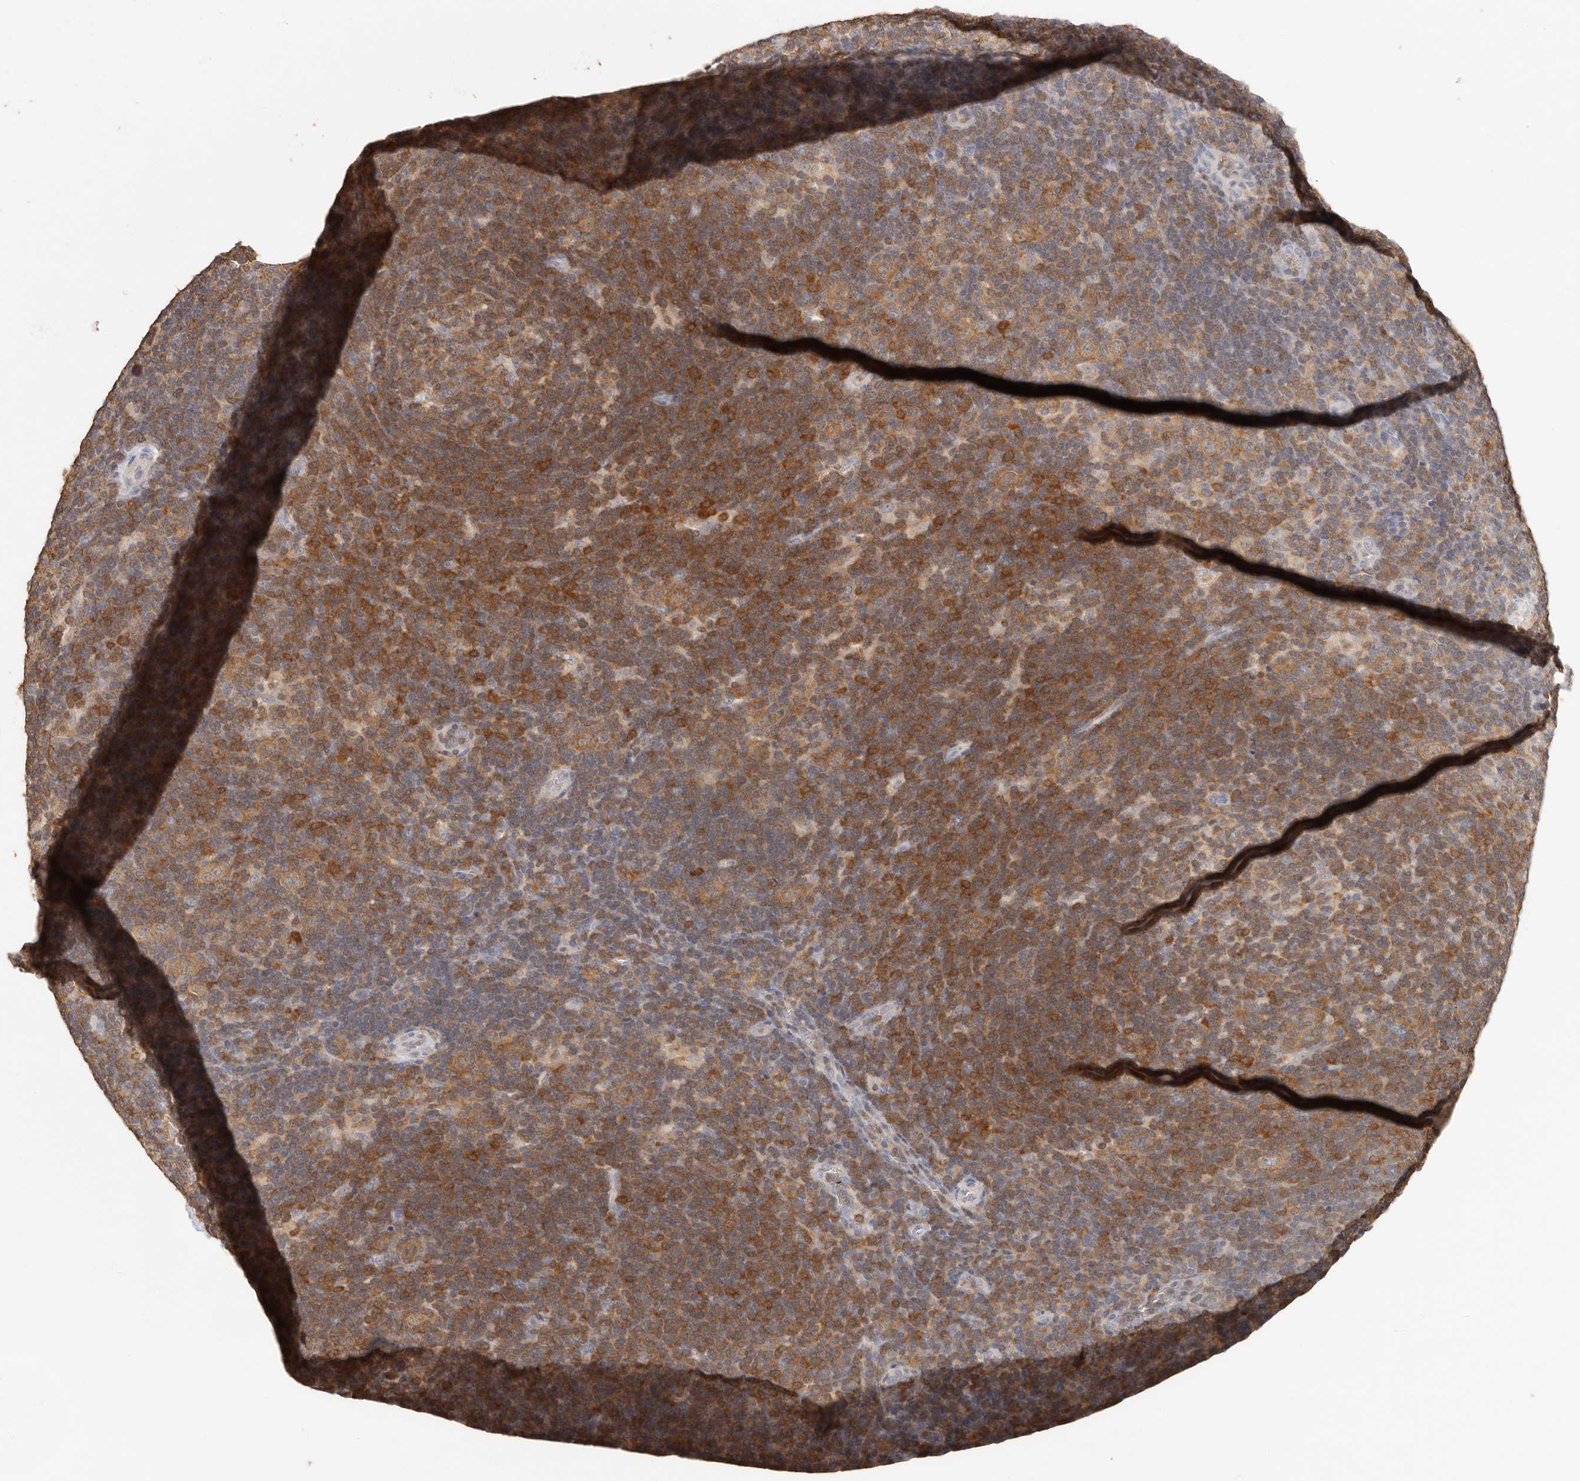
{"staining": {"intensity": "weak", "quantity": ">75%", "location": "cytoplasmic/membranous"}, "tissue": "lymphoma", "cell_type": "Tumor cells", "image_type": "cancer", "snomed": [{"axis": "morphology", "description": "Hodgkin's disease, NOS"}, {"axis": "topography", "description": "Lymph node"}], "caption": "A micrograph of Hodgkin's disease stained for a protein displays weak cytoplasmic/membranous brown staining in tumor cells.", "gene": "CSK", "patient": {"sex": "female", "age": 57}}